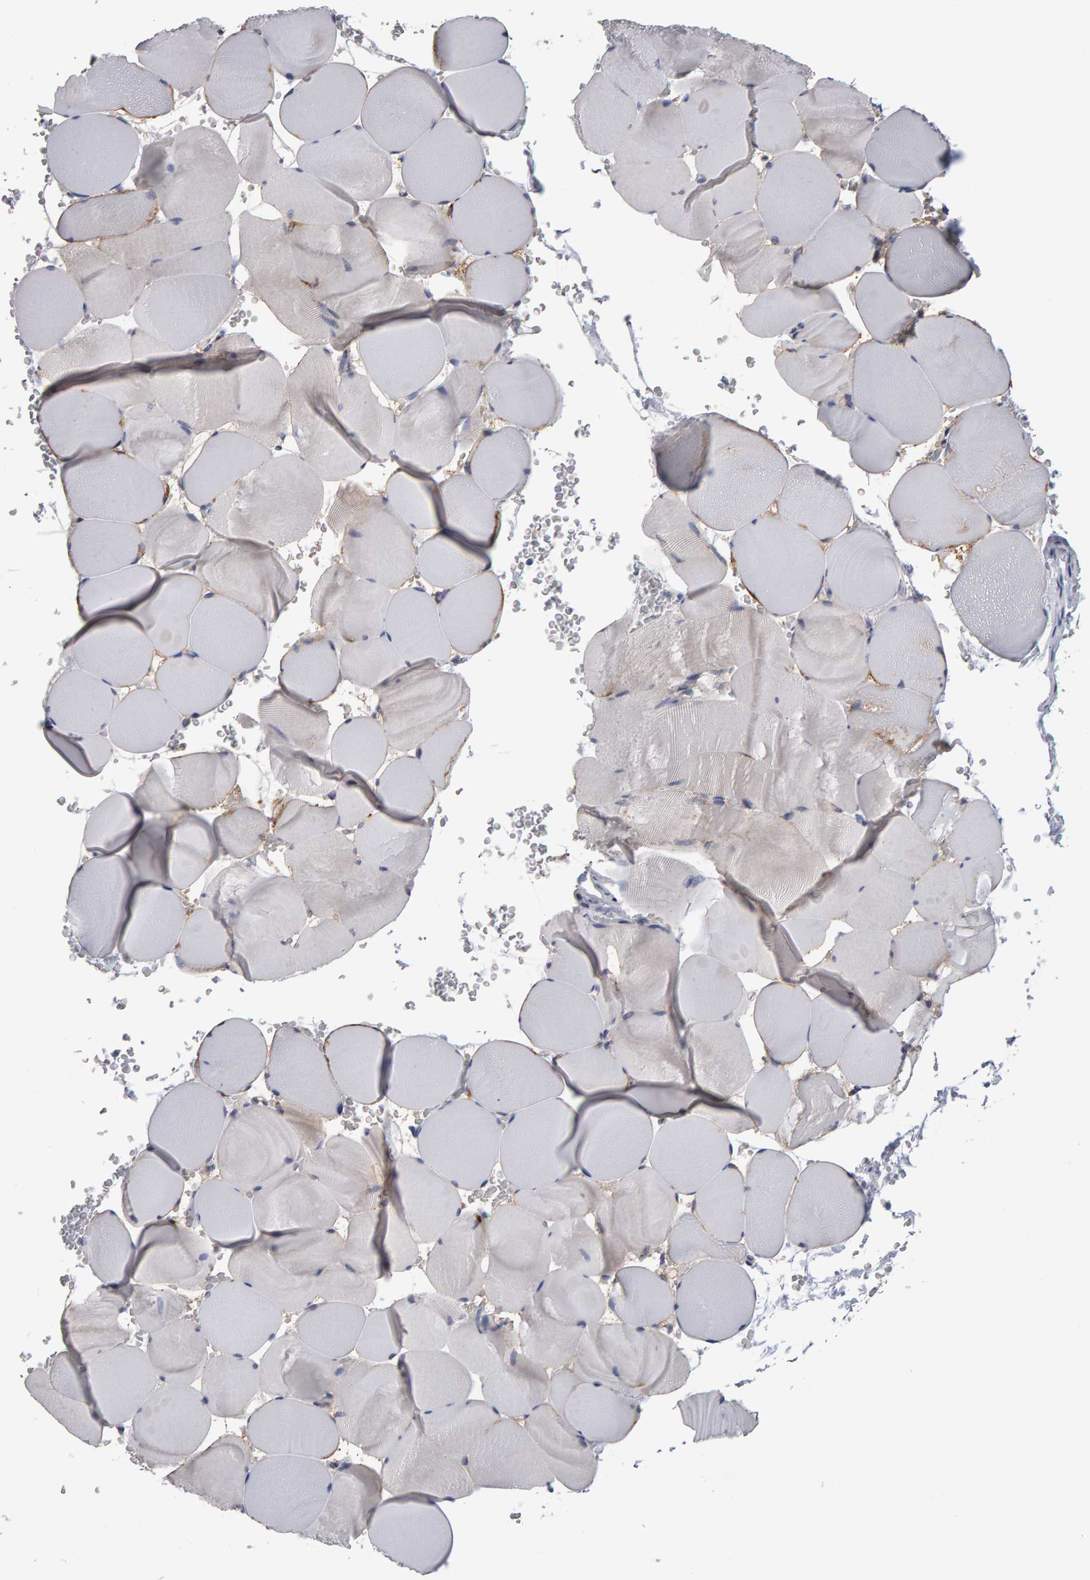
{"staining": {"intensity": "negative", "quantity": "none", "location": "none"}, "tissue": "skeletal muscle", "cell_type": "Myocytes", "image_type": "normal", "snomed": [{"axis": "morphology", "description": "Normal tissue, NOS"}, {"axis": "topography", "description": "Skeletal muscle"}], "caption": "This is a image of IHC staining of unremarkable skeletal muscle, which shows no staining in myocytes. Nuclei are stained in blue.", "gene": "CD38", "patient": {"sex": "male", "age": 62}}